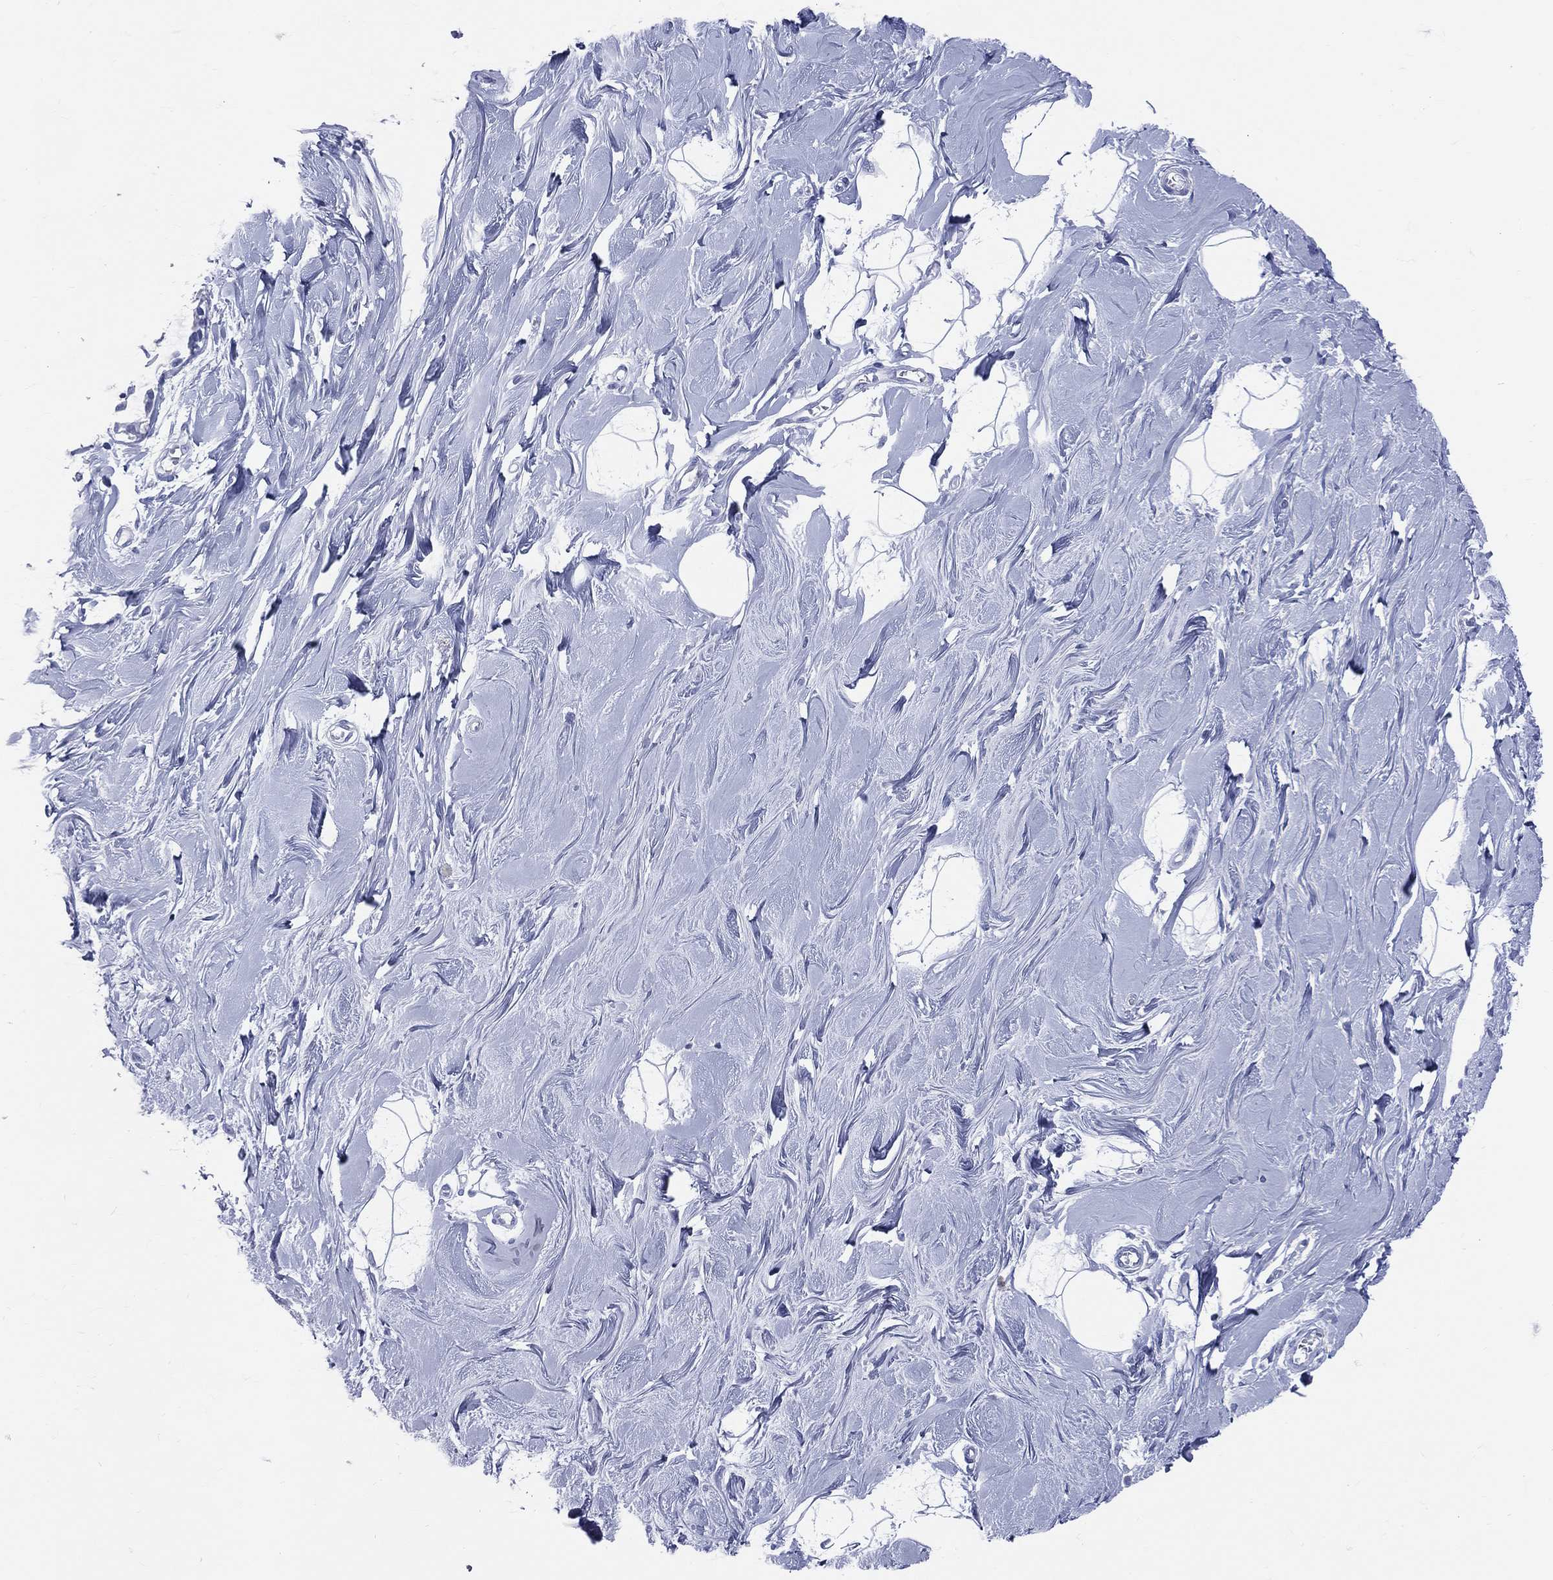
{"staining": {"intensity": "negative", "quantity": "none", "location": "none"}, "tissue": "soft tissue", "cell_type": "Fibroblasts", "image_type": "normal", "snomed": [{"axis": "morphology", "description": "Normal tissue, NOS"}, {"axis": "topography", "description": "Breast"}], "caption": "DAB immunohistochemical staining of unremarkable human soft tissue shows no significant expression in fibroblasts.", "gene": "CYLC1", "patient": {"sex": "female", "age": 49}}